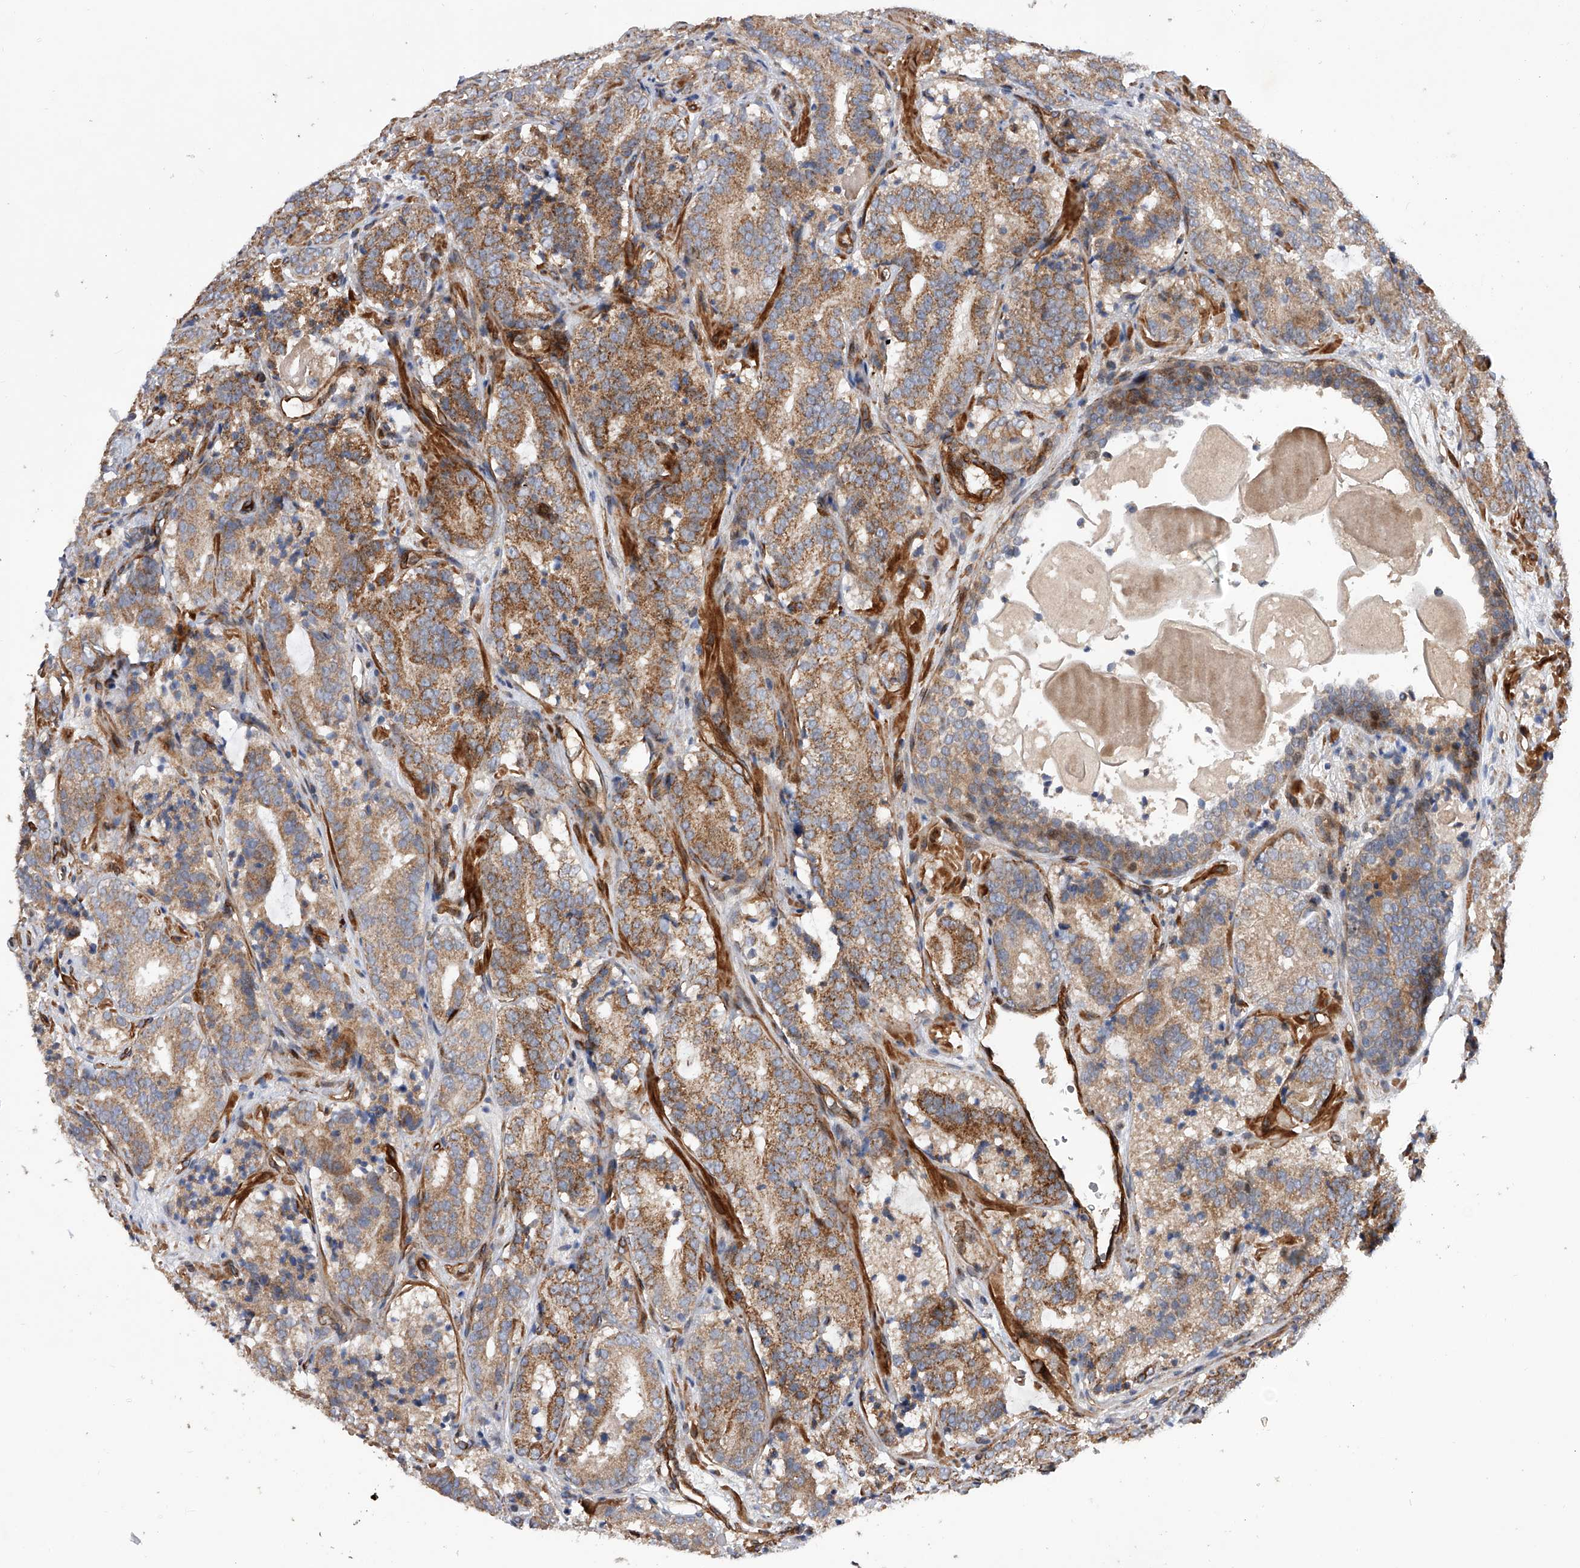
{"staining": {"intensity": "moderate", "quantity": ">75%", "location": "cytoplasmic/membranous"}, "tissue": "prostate cancer", "cell_type": "Tumor cells", "image_type": "cancer", "snomed": [{"axis": "morphology", "description": "Adenocarcinoma, High grade"}, {"axis": "topography", "description": "Prostate"}], "caption": "Immunohistochemical staining of human adenocarcinoma (high-grade) (prostate) reveals moderate cytoplasmic/membranous protein positivity in about >75% of tumor cells.", "gene": "PDSS2", "patient": {"sex": "male", "age": 57}}